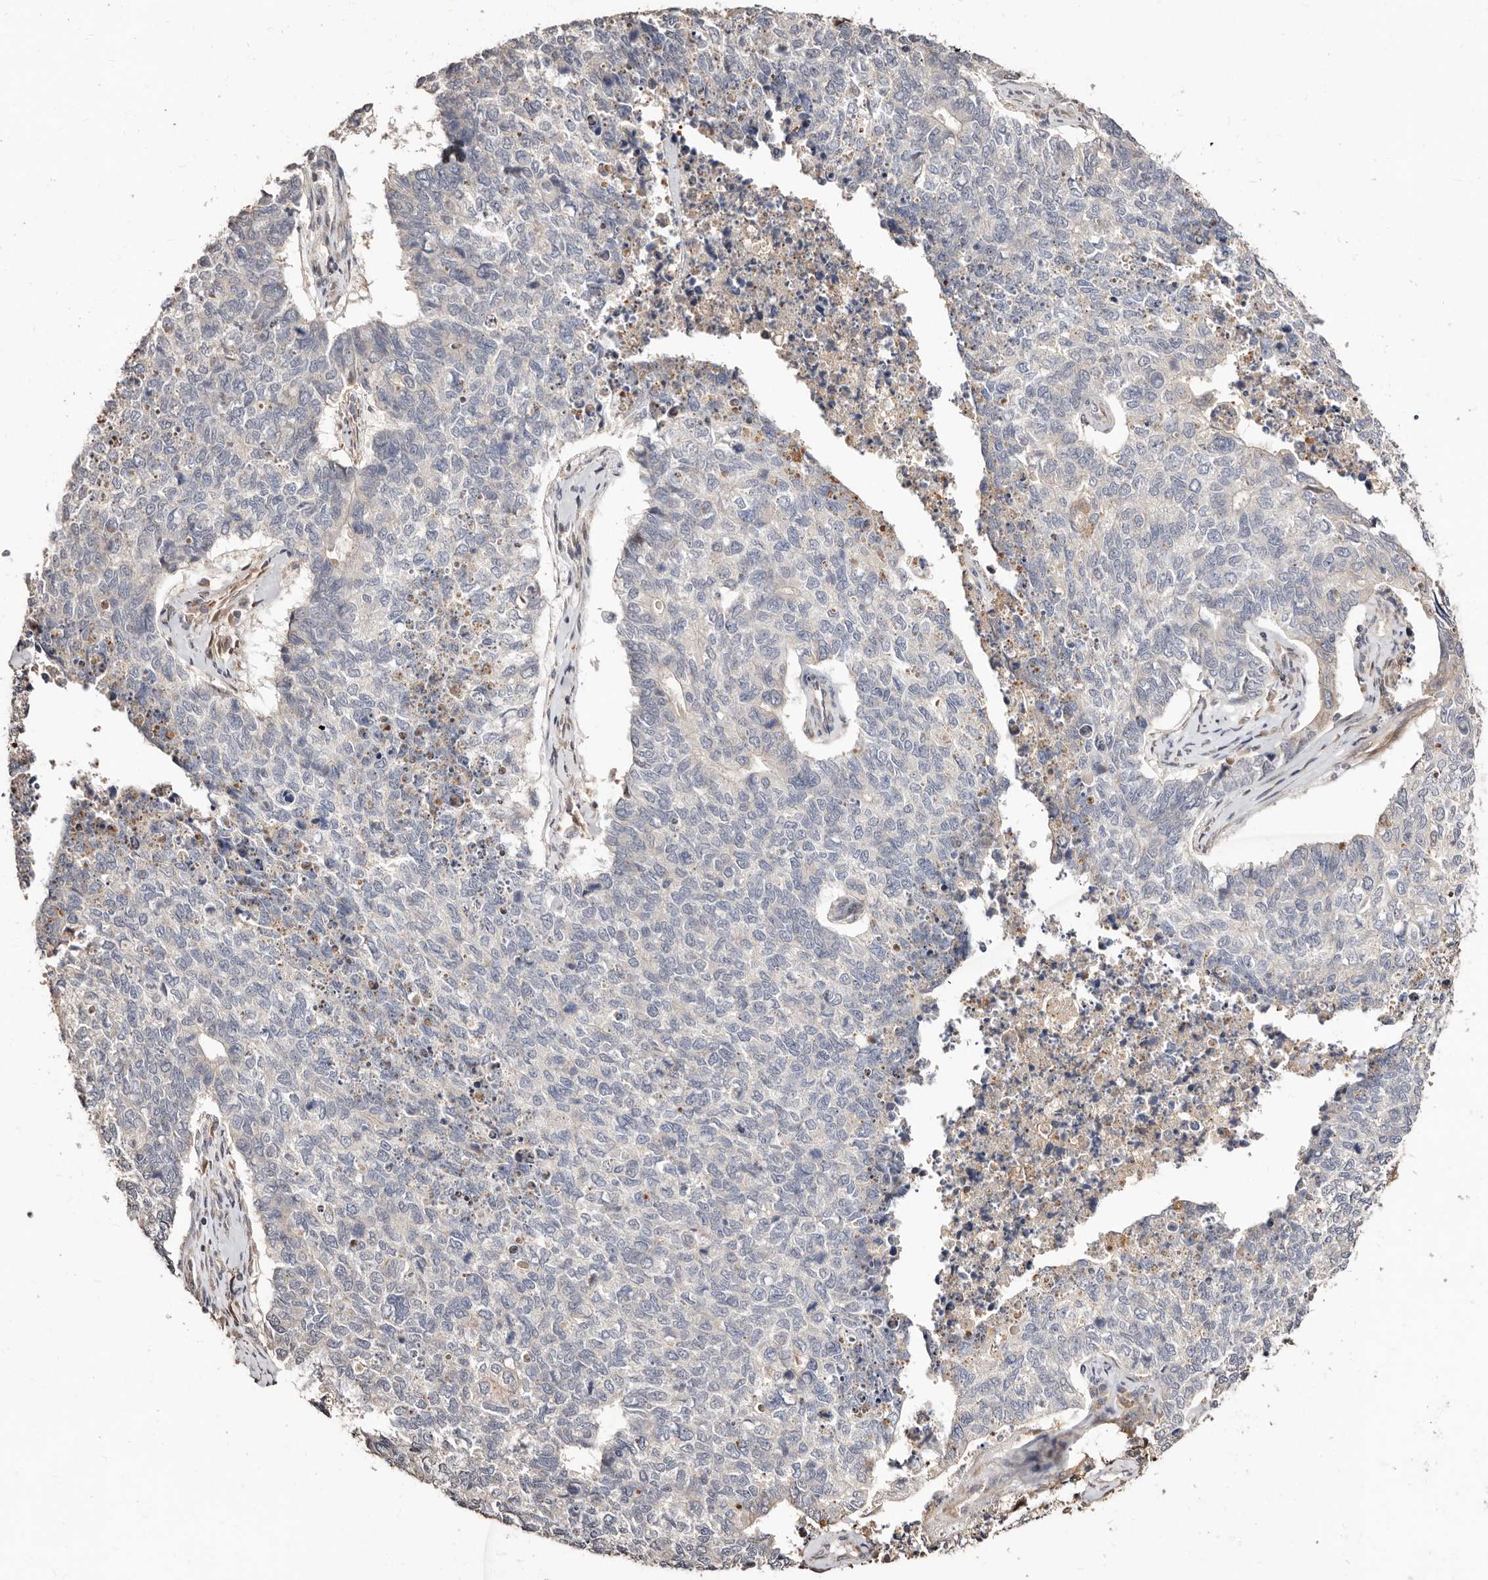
{"staining": {"intensity": "negative", "quantity": "none", "location": "none"}, "tissue": "cervical cancer", "cell_type": "Tumor cells", "image_type": "cancer", "snomed": [{"axis": "morphology", "description": "Squamous cell carcinoma, NOS"}, {"axis": "topography", "description": "Cervix"}], "caption": "Protein analysis of cervical cancer (squamous cell carcinoma) displays no significant expression in tumor cells.", "gene": "APOL6", "patient": {"sex": "female", "age": 63}}